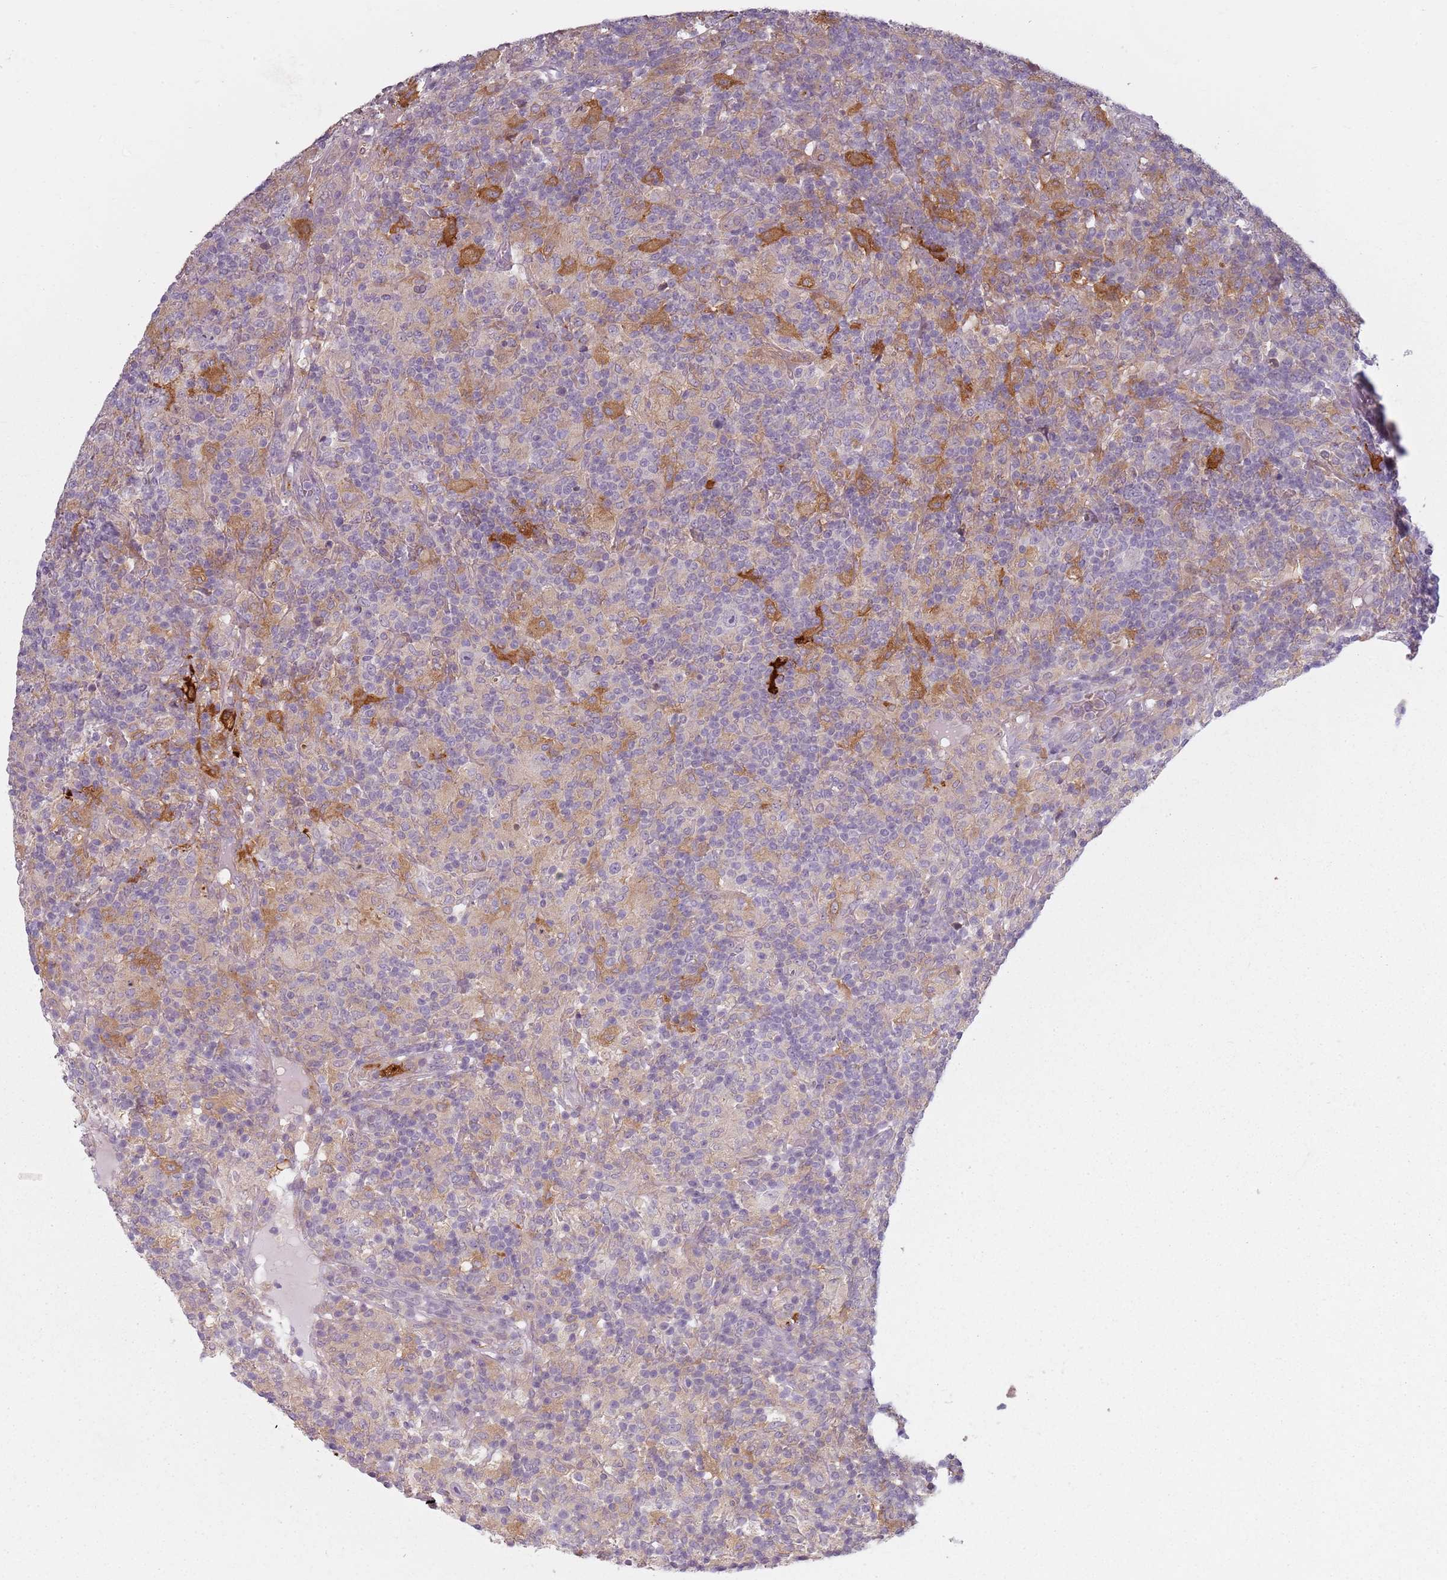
{"staining": {"intensity": "negative", "quantity": "none", "location": "none"}, "tissue": "lymphoma", "cell_type": "Tumor cells", "image_type": "cancer", "snomed": [{"axis": "morphology", "description": "Hodgkin's disease, NOS"}, {"axis": "topography", "description": "Lymph node"}], "caption": "Micrograph shows no protein expression in tumor cells of Hodgkin's disease tissue. (DAB immunohistochemistry (IHC) visualized using brightfield microscopy, high magnification).", "gene": "CC2D2B", "patient": {"sex": "male", "age": 70}}